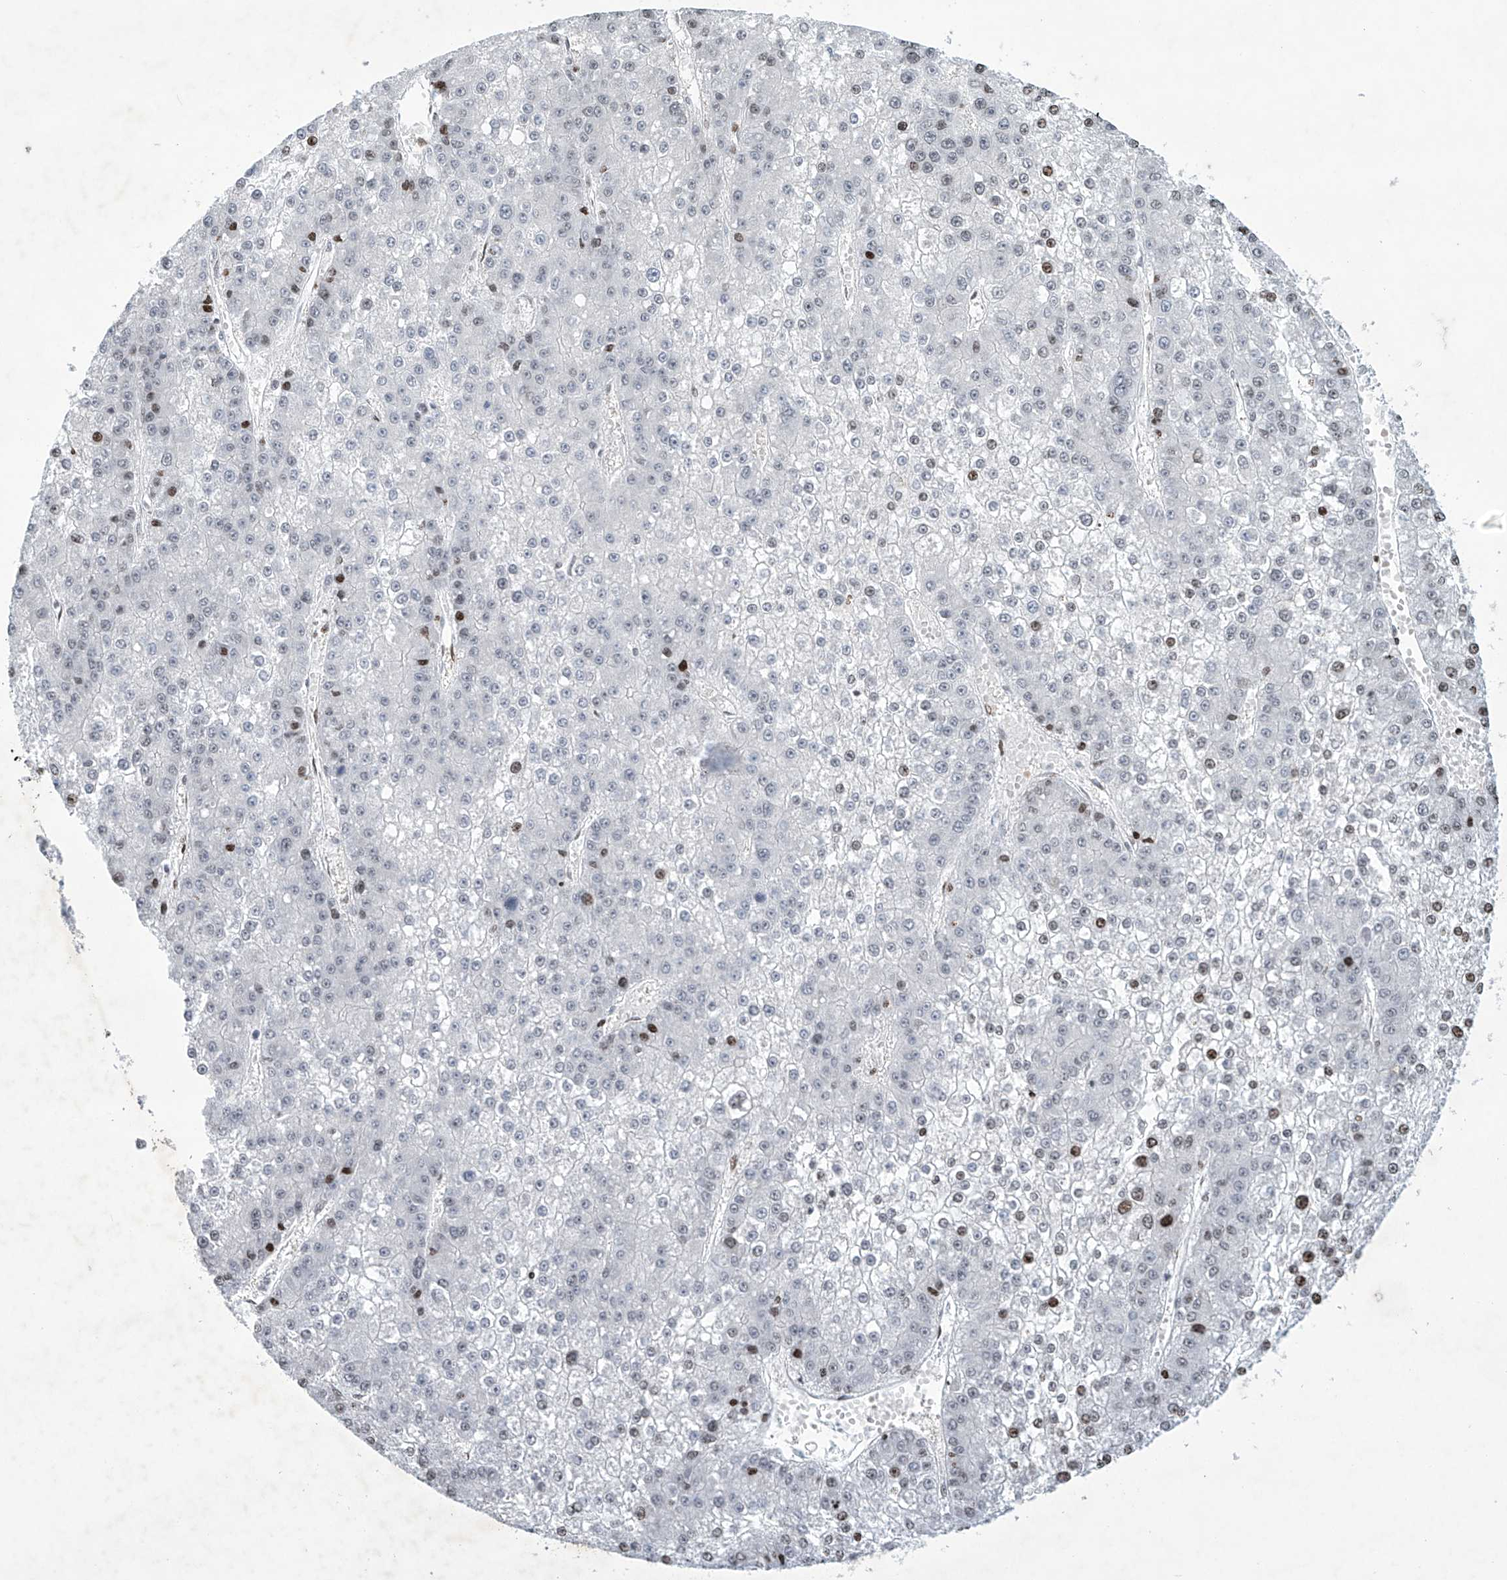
{"staining": {"intensity": "moderate", "quantity": "<25%", "location": "nuclear"}, "tissue": "liver cancer", "cell_type": "Tumor cells", "image_type": "cancer", "snomed": [{"axis": "morphology", "description": "Carcinoma, Hepatocellular, NOS"}, {"axis": "topography", "description": "Liver"}], "caption": "Protein expression analysis of hepatocellular carcinoma (liver) demonstrates moderate nuclear positivity in about <25% of tumor cells.", "gene": "RFX7", "patient": {"sex": "female", "age": 73}}